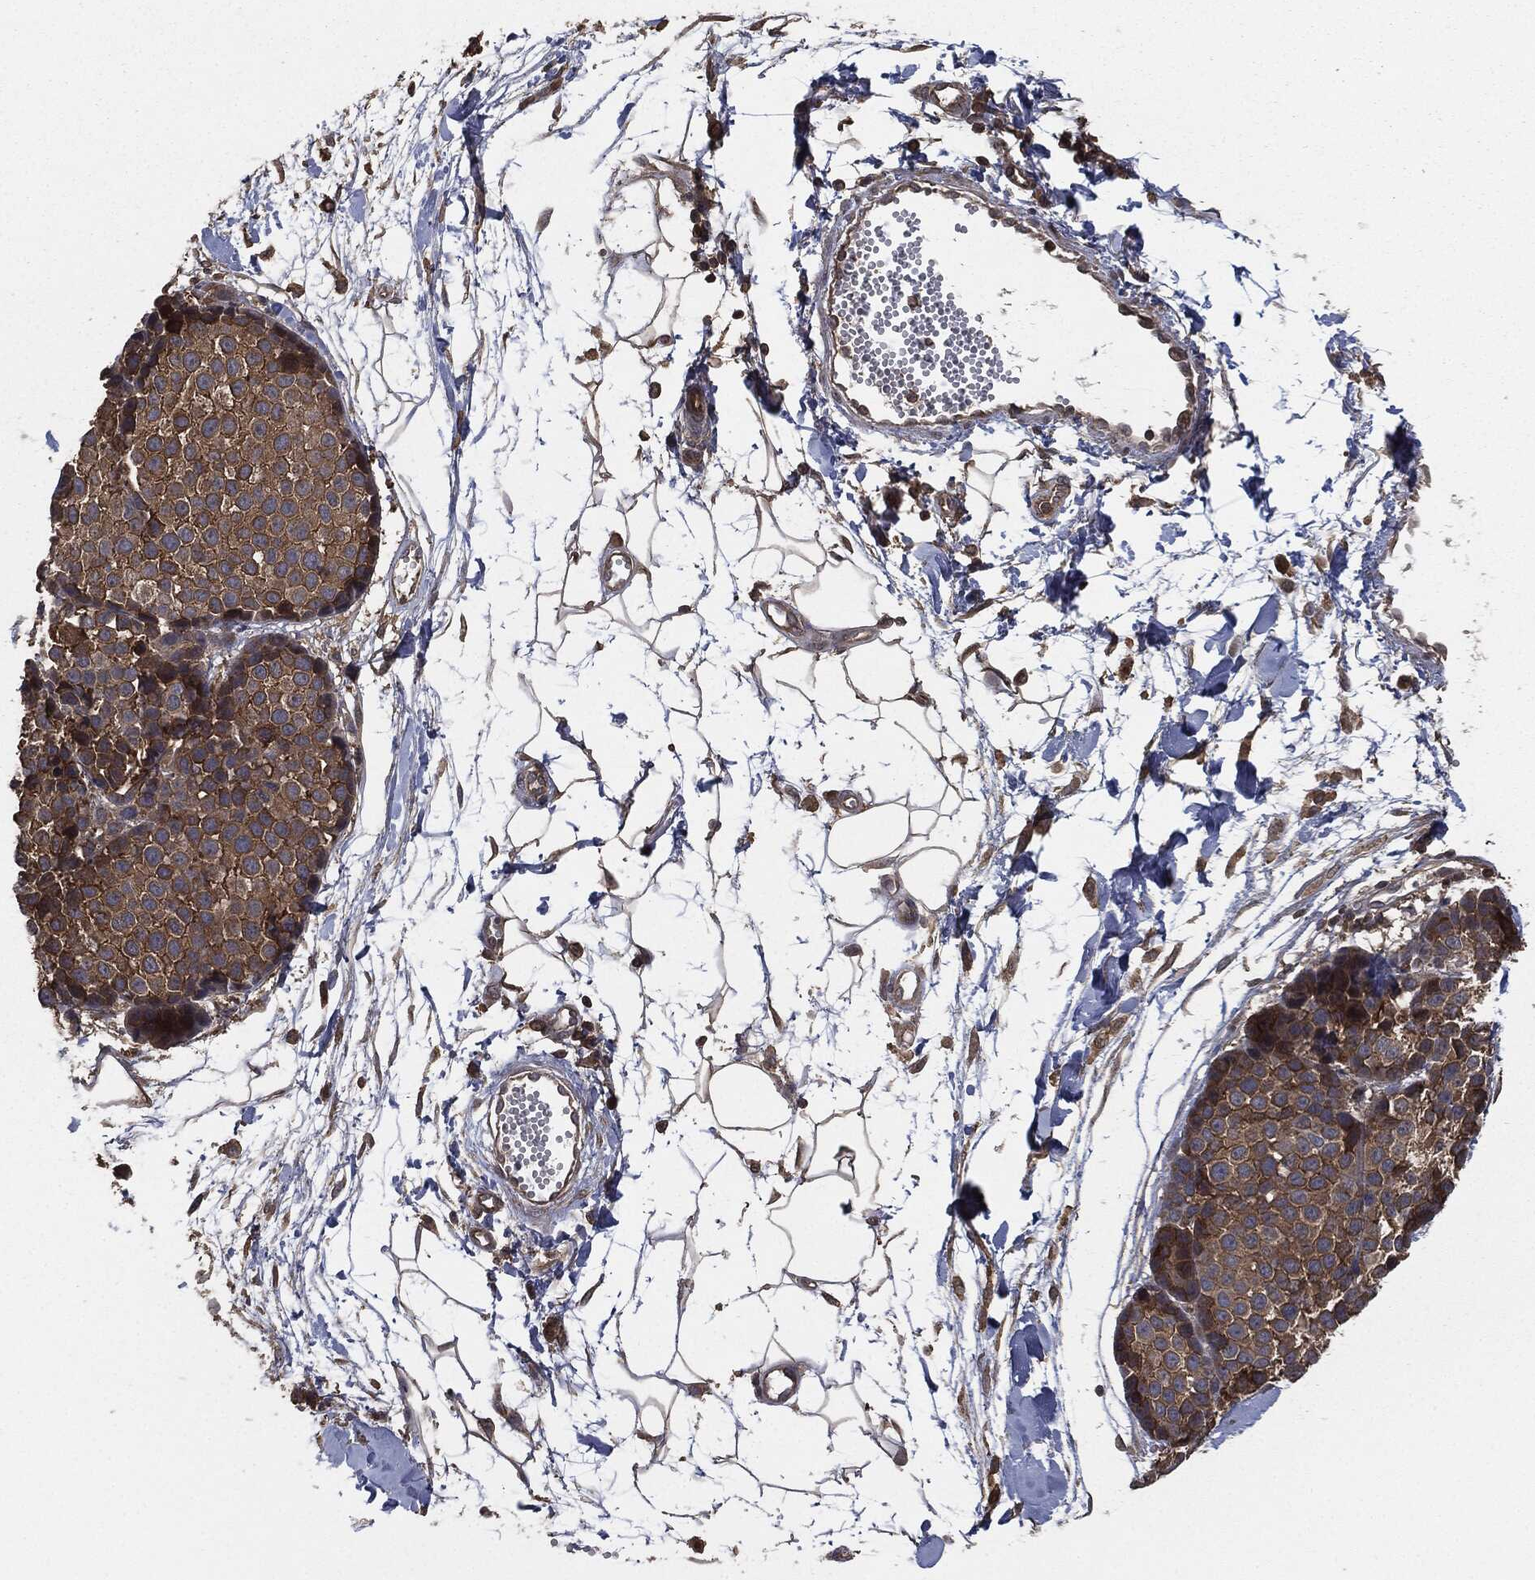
{"staining": {"intensity": "moderate", "quantity": ">75%", "location": "cytoplasmic/membranous"}, "tissue": "melanoma", "cell_type": "Tumor cells", "image_type": "cancer", "snomed": [{"axis": "morphology", "description": "Malignant melanoma, NOS"}, {"axis": "topography", "description": "Skin"}], "caption": "Immunohistochemical staining of human malignant melanoma reveals moderate cytoplasmic/membranous protein staining in approximately >75% of tumor cells.", "gene": "ERBIN", "patient": {"sex": "female", "age": 86}}